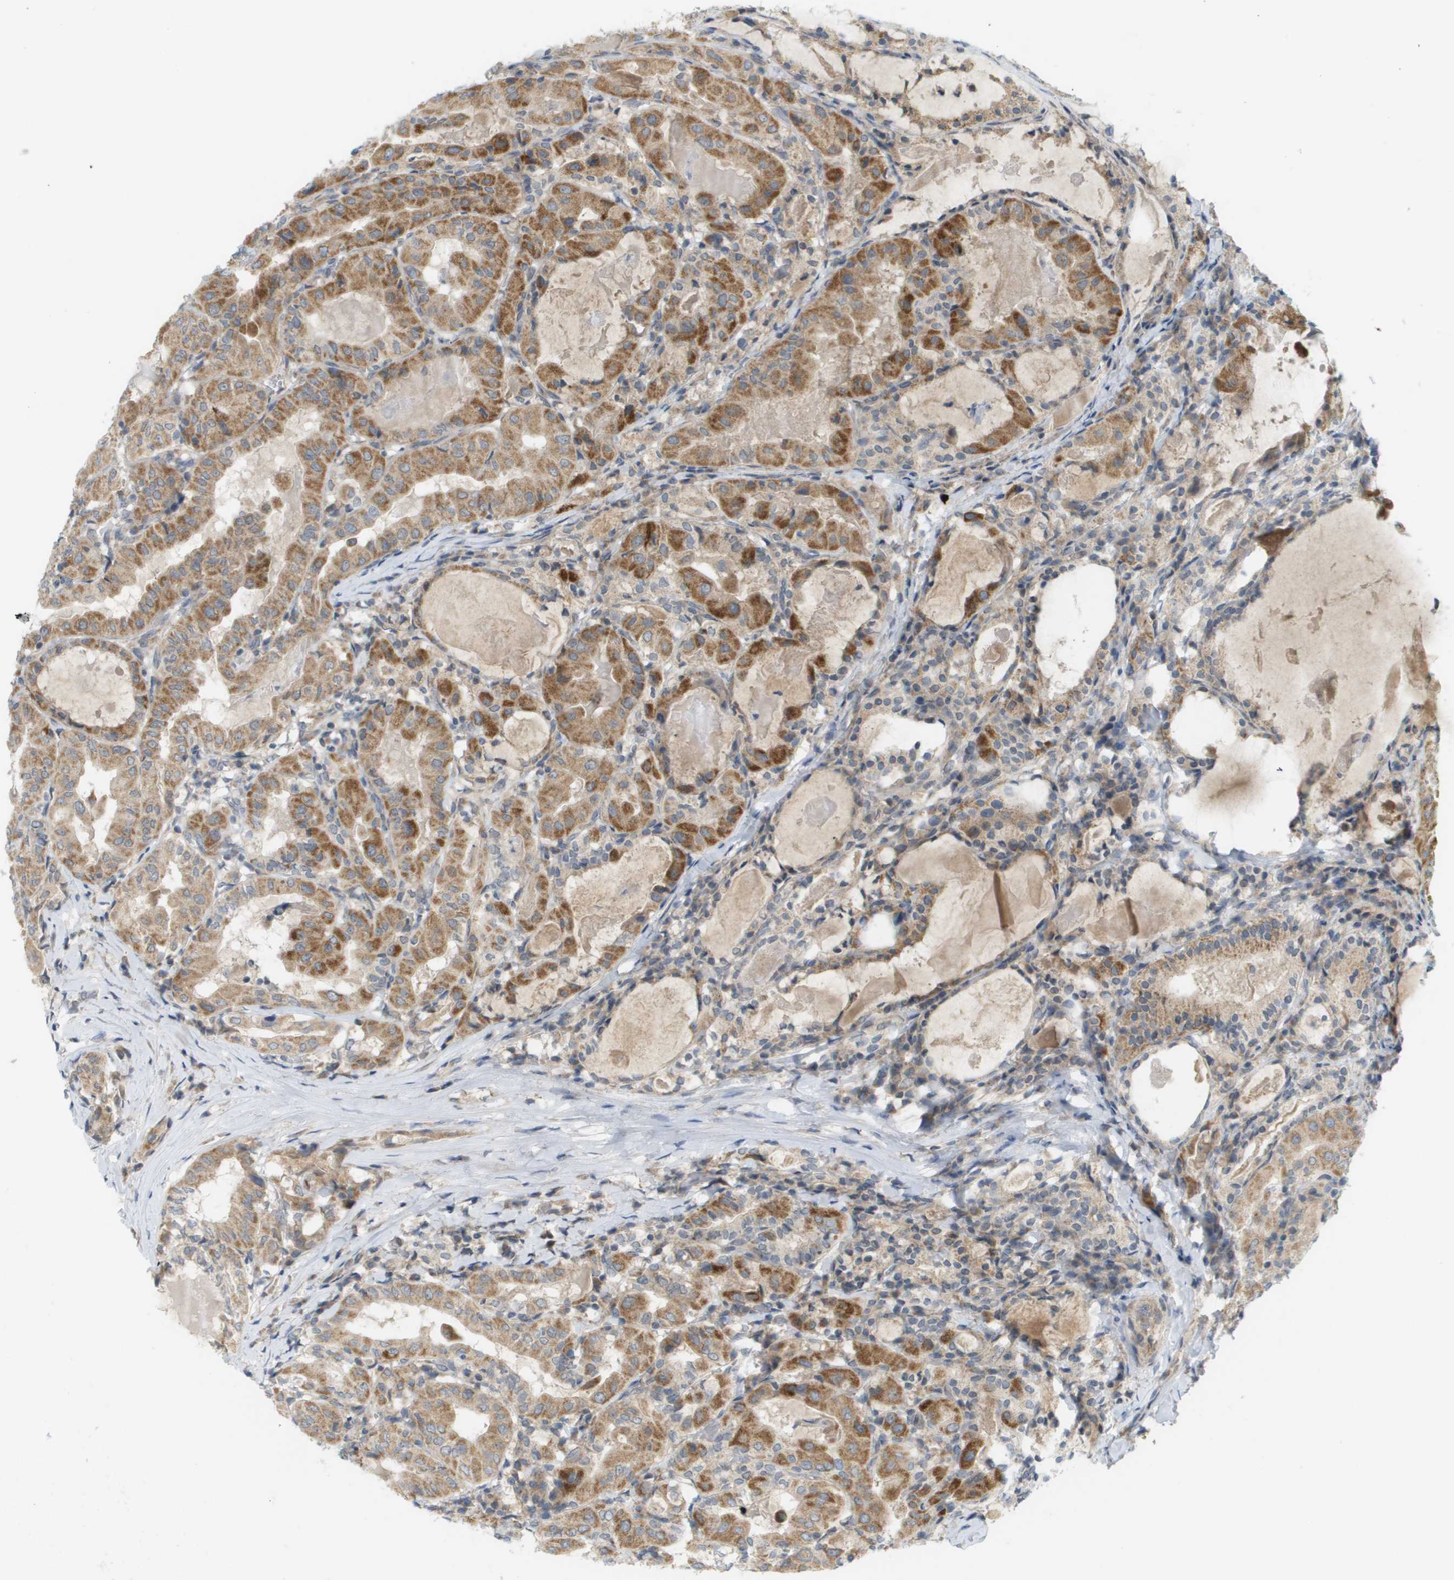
{"staining": {"intensity": "moderate", "quantity": ">75%", "location": "cytoplasmic/membranous"}, "tissue": "thyroid cancer", "cell_type": "Tumor cells", "image_type": "cancer", "snomed": [{"axis": "morphology", "description": "Papillary adenocarcinoma, NOS"}, {"axis": "topography", "description": "Thyroid gland"}], "caption": "Thyroid cancer (papillary adenocarcinoma) stained for a protein (brown) shows moderate cytoplasmic/membranous positive positivity in about >75% of tumor cells.", "gene": "PROC", "patient": {"sex": "female", "age": 42}}